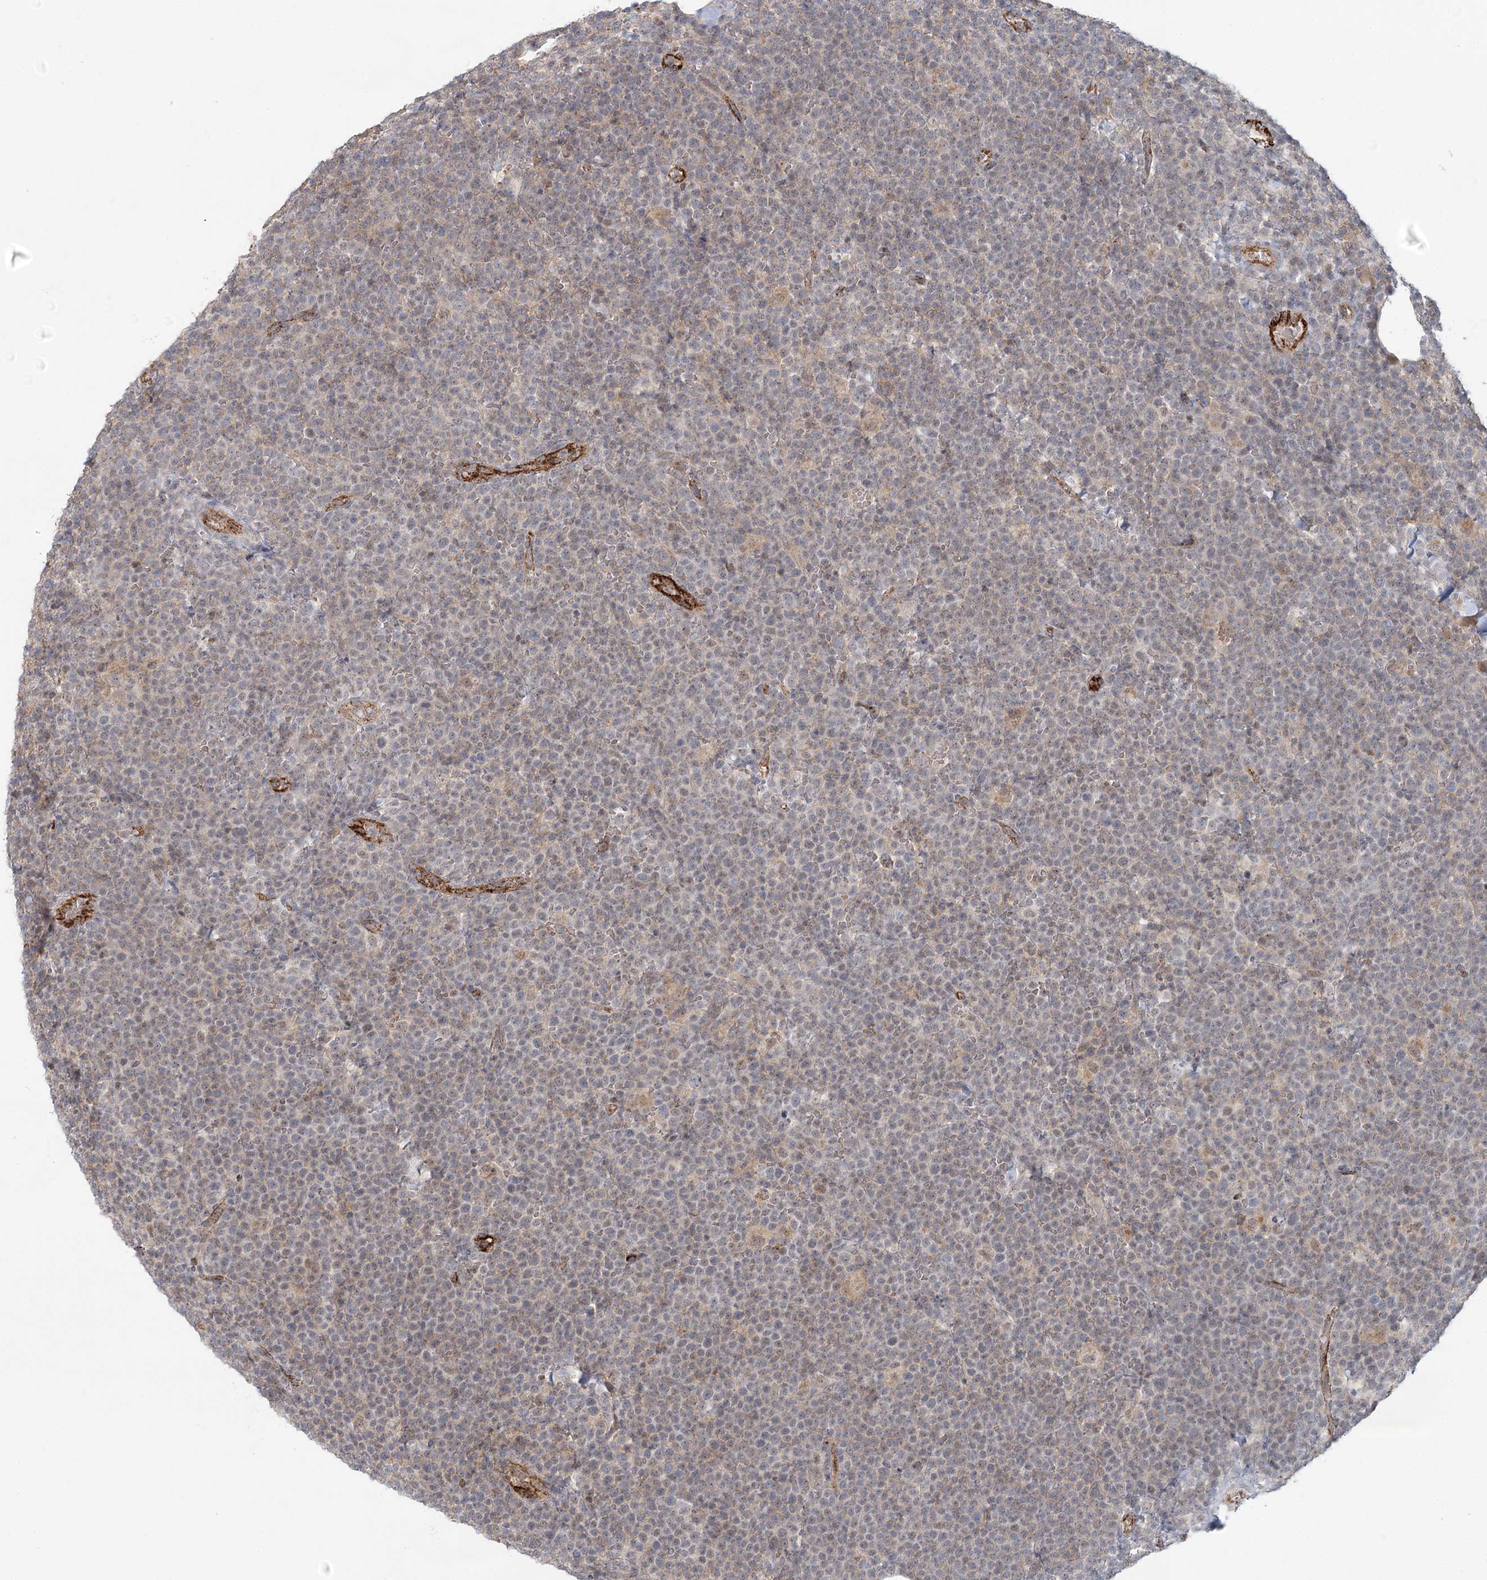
{"staining": {"intensity": "negative", "quantity": "none", "location": "none"}, "tissue": "lymphoma", "cell_type": "Tumor cells", "image_type": "cancer", "snomed": [{"axis": "morphology", "description": "Malignant lymphoma, non-Hodgkin's type, High grade"}, {"axis": "topography", "description": "Lymph node"}], "caption": "The photomicrograph displays no staining of tumor cells in malignant lymphoma, non-Hodgkin's type (high-grade).", "gene": "KBTBD4", "patient": {"sex": "male", "age": 61}}